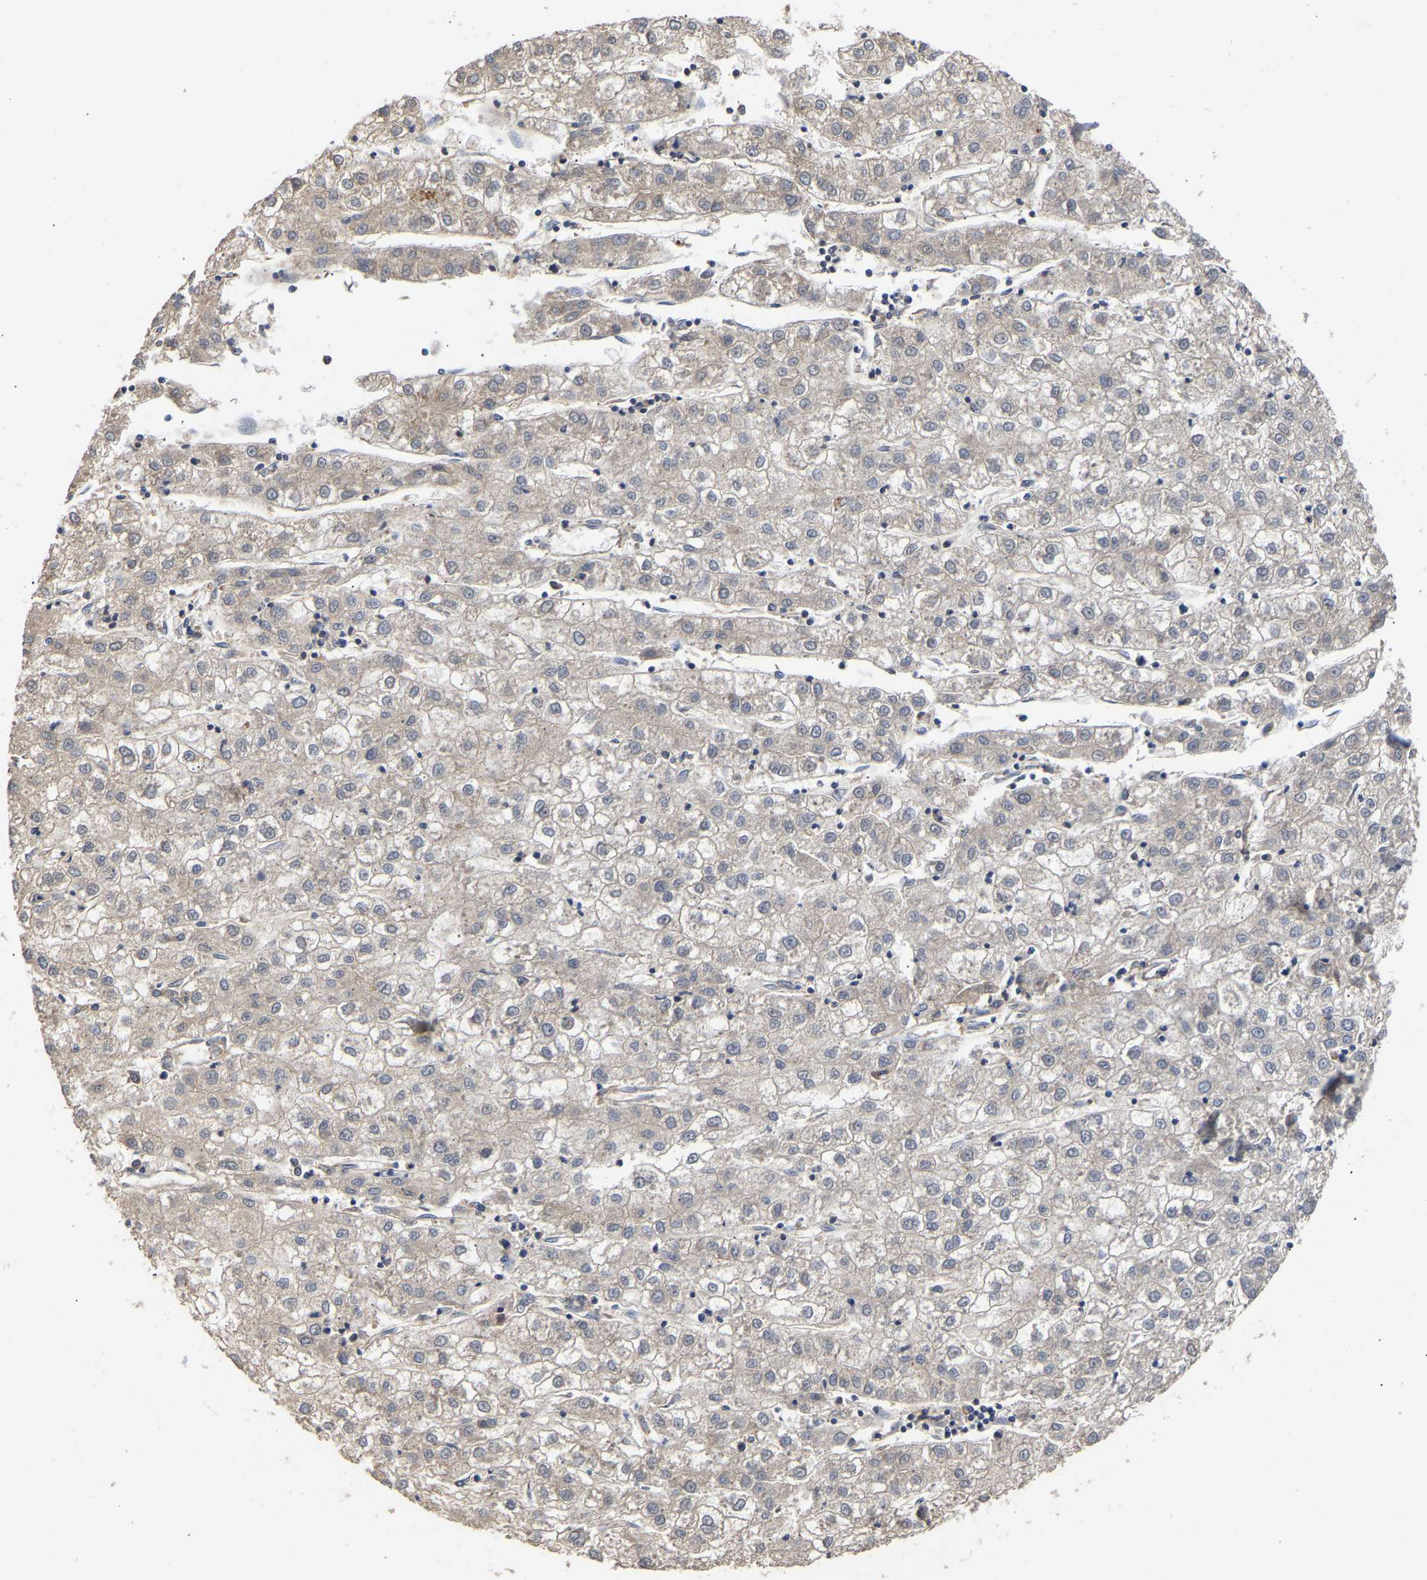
{"staining": {"intensity": "weak", "quantity": "<25%", "location": "cytoplasmic/membranous"}, "tissue": "liver cancer", "cell_type": "Tumor cells", "image_type": "cancer", "snomed": [{"axis": "morphology", "description": "Carcinoma, Hepatocellular, NOS"}, {"axis": "topography", "description": "Liver"}], "caption": "Immunohistochemistry image of neoplastic tissue: human hepatocellular carcinoma (liver) stained with DAB (3,3'-diaminobenzidine) exhibits no significant protein expression in tumor cells. (DAB immunohistochemistry (IHC), high magnification).", "gene": "KASH5", "patient": {"sex": "male", "age": 72}}